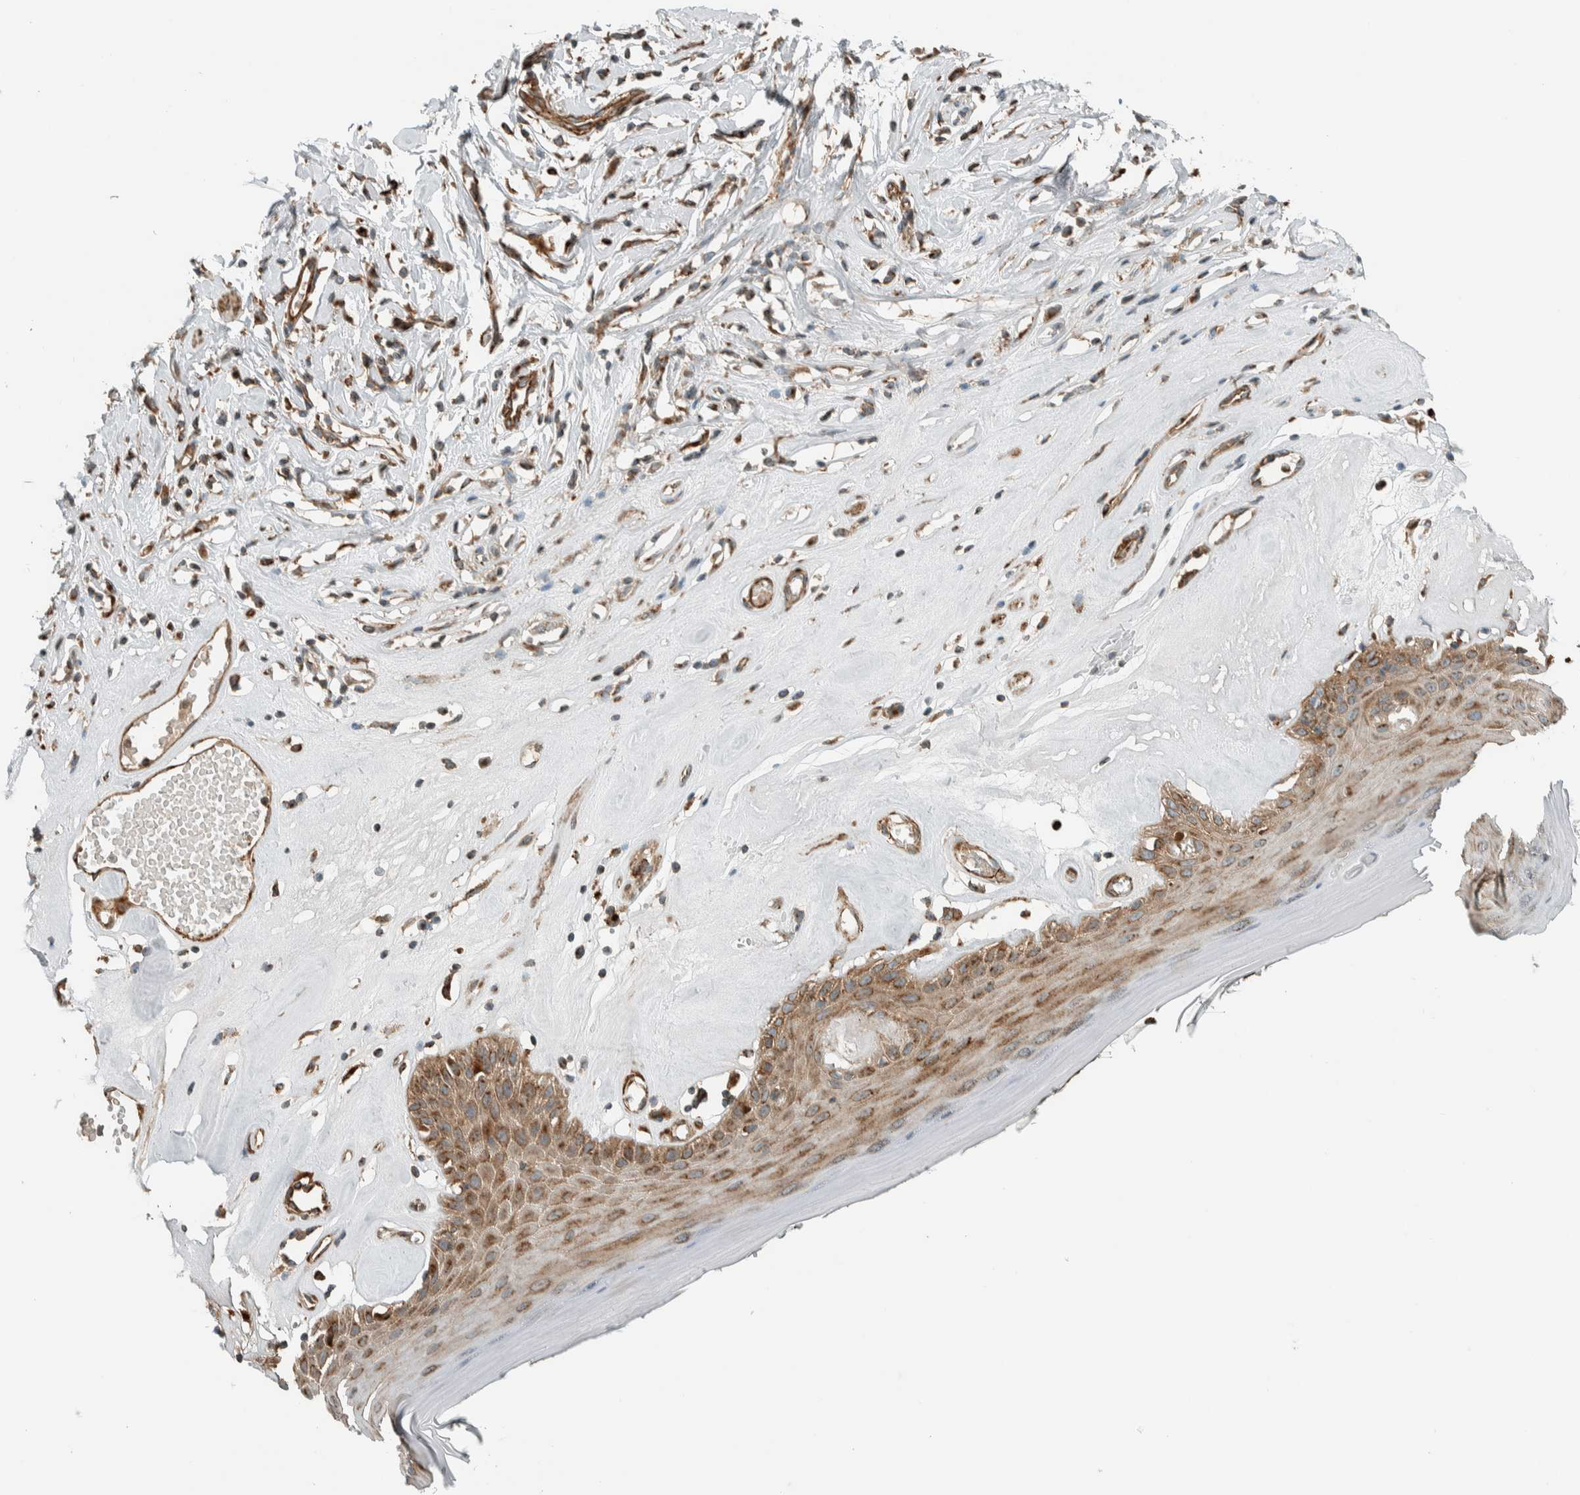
{"staining": {"intensity": "strong", "quantity": ">75%", "location": "cytoplasmic/membranous"}, "tissue": "skin", "cell_type": "Epidermal cells", "image_type": "normal", "snomed": [{"axis": "morphology", "description": "Normal tissue, NOS"}, {"axis": "morphology", "description": "Inflammation, NOS"}, {"axis": "topography", "description": "Vulva"}], "caption": "Skin was stained to show a protein in brown. There is high levels of strong cytoplasmic/membranous expression in approximately >75% of epidermal cells. (Stains: DAB (3,3'-diaminobenzidine) in brown, nuclei in blue, Microscopy: brightfield microscopy at high magnification).", "gene": "EXOC7", "patient": {"sex": "female", "age": 84}}